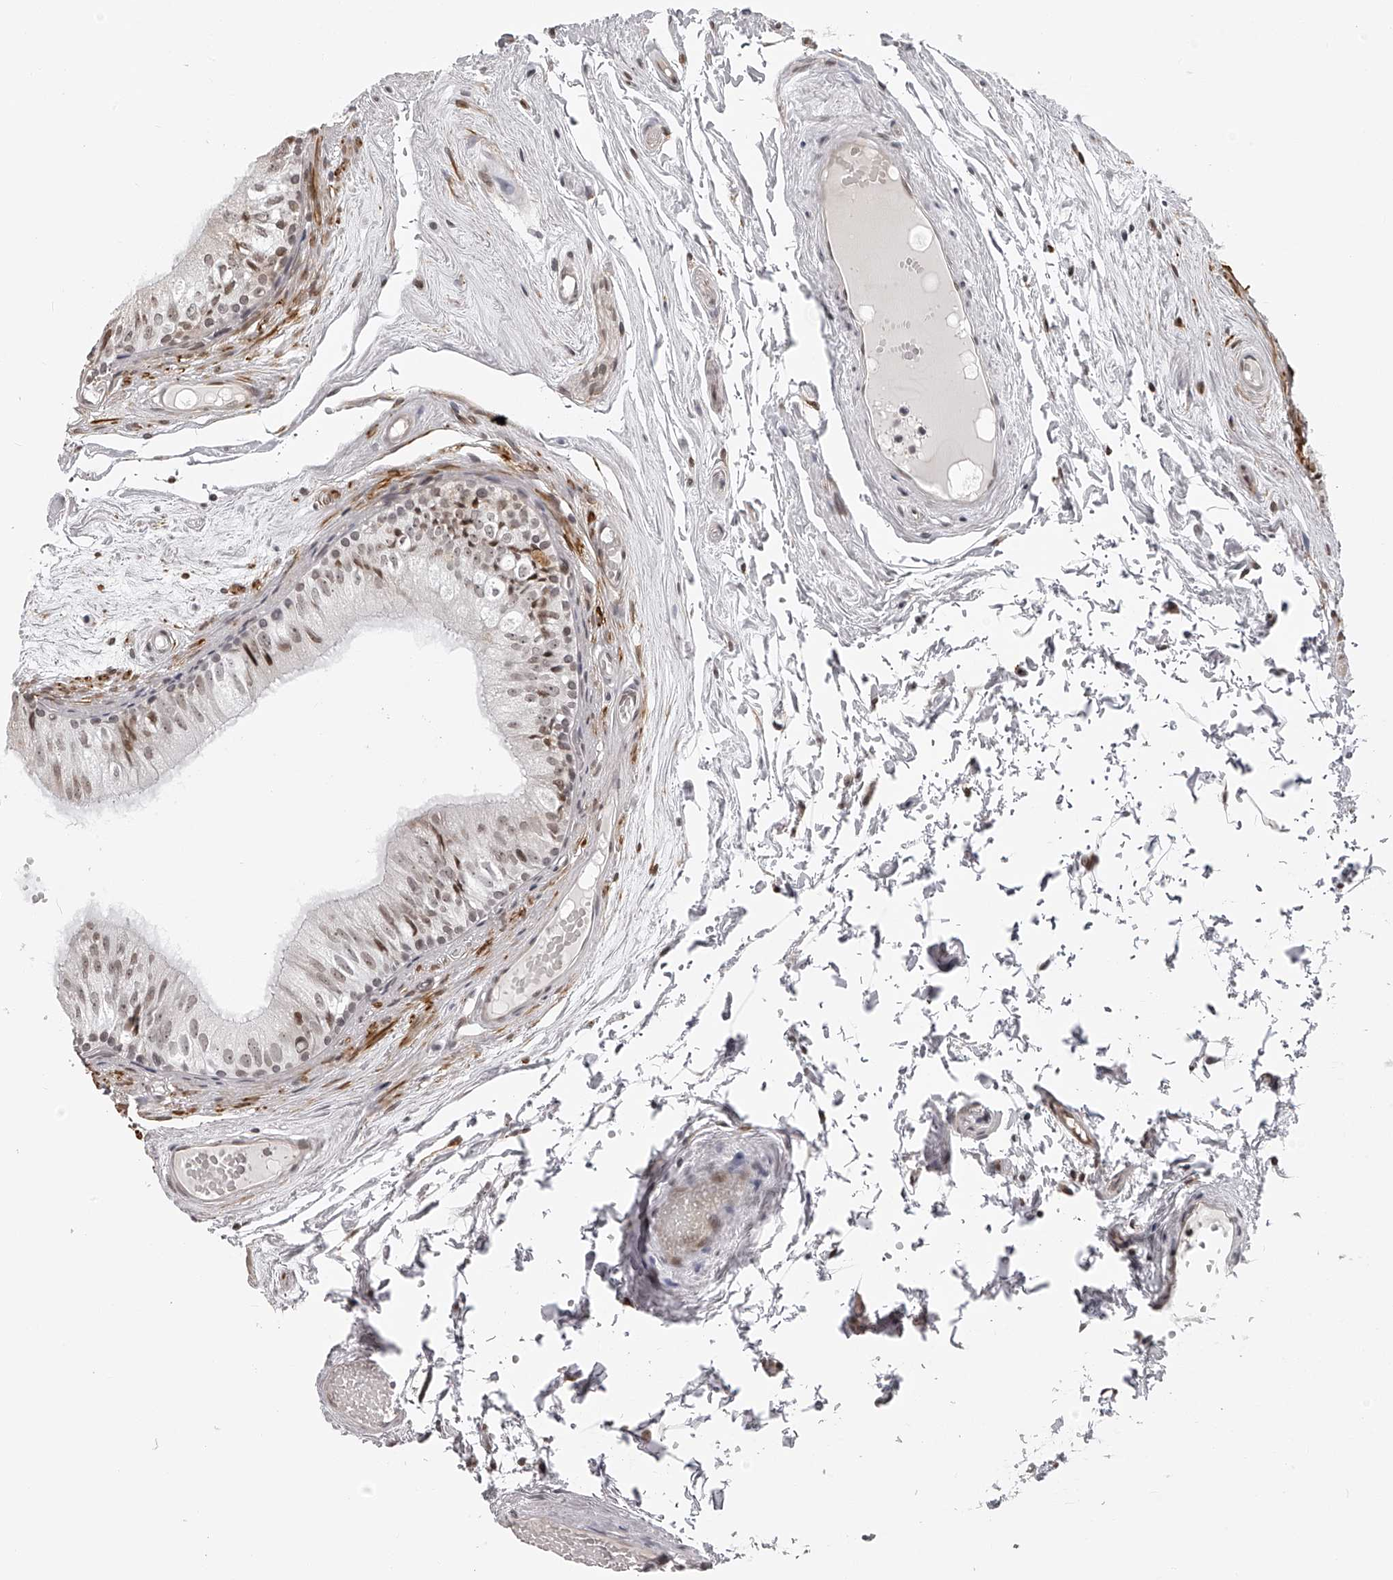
{"staining": {"intensity": "moderate", "quantity": "<25%", "location": "nuclear"}, "tissue": "epididymis", "cell_type": "Glandular cells", "image_type": "normal", "snomed": [{"axis": "morphology", "description": "Normal tissue, NOS"}, {"axis": "topography", "description": "Epididymis"}], "caption": "Unremarkable epididymis shows moderate nuclear positivity in about <25% of glandular cells, visualized by immunohistochemistry.", "gene": "ODF2L", "patient": {"sex": "male", "age": 79}}